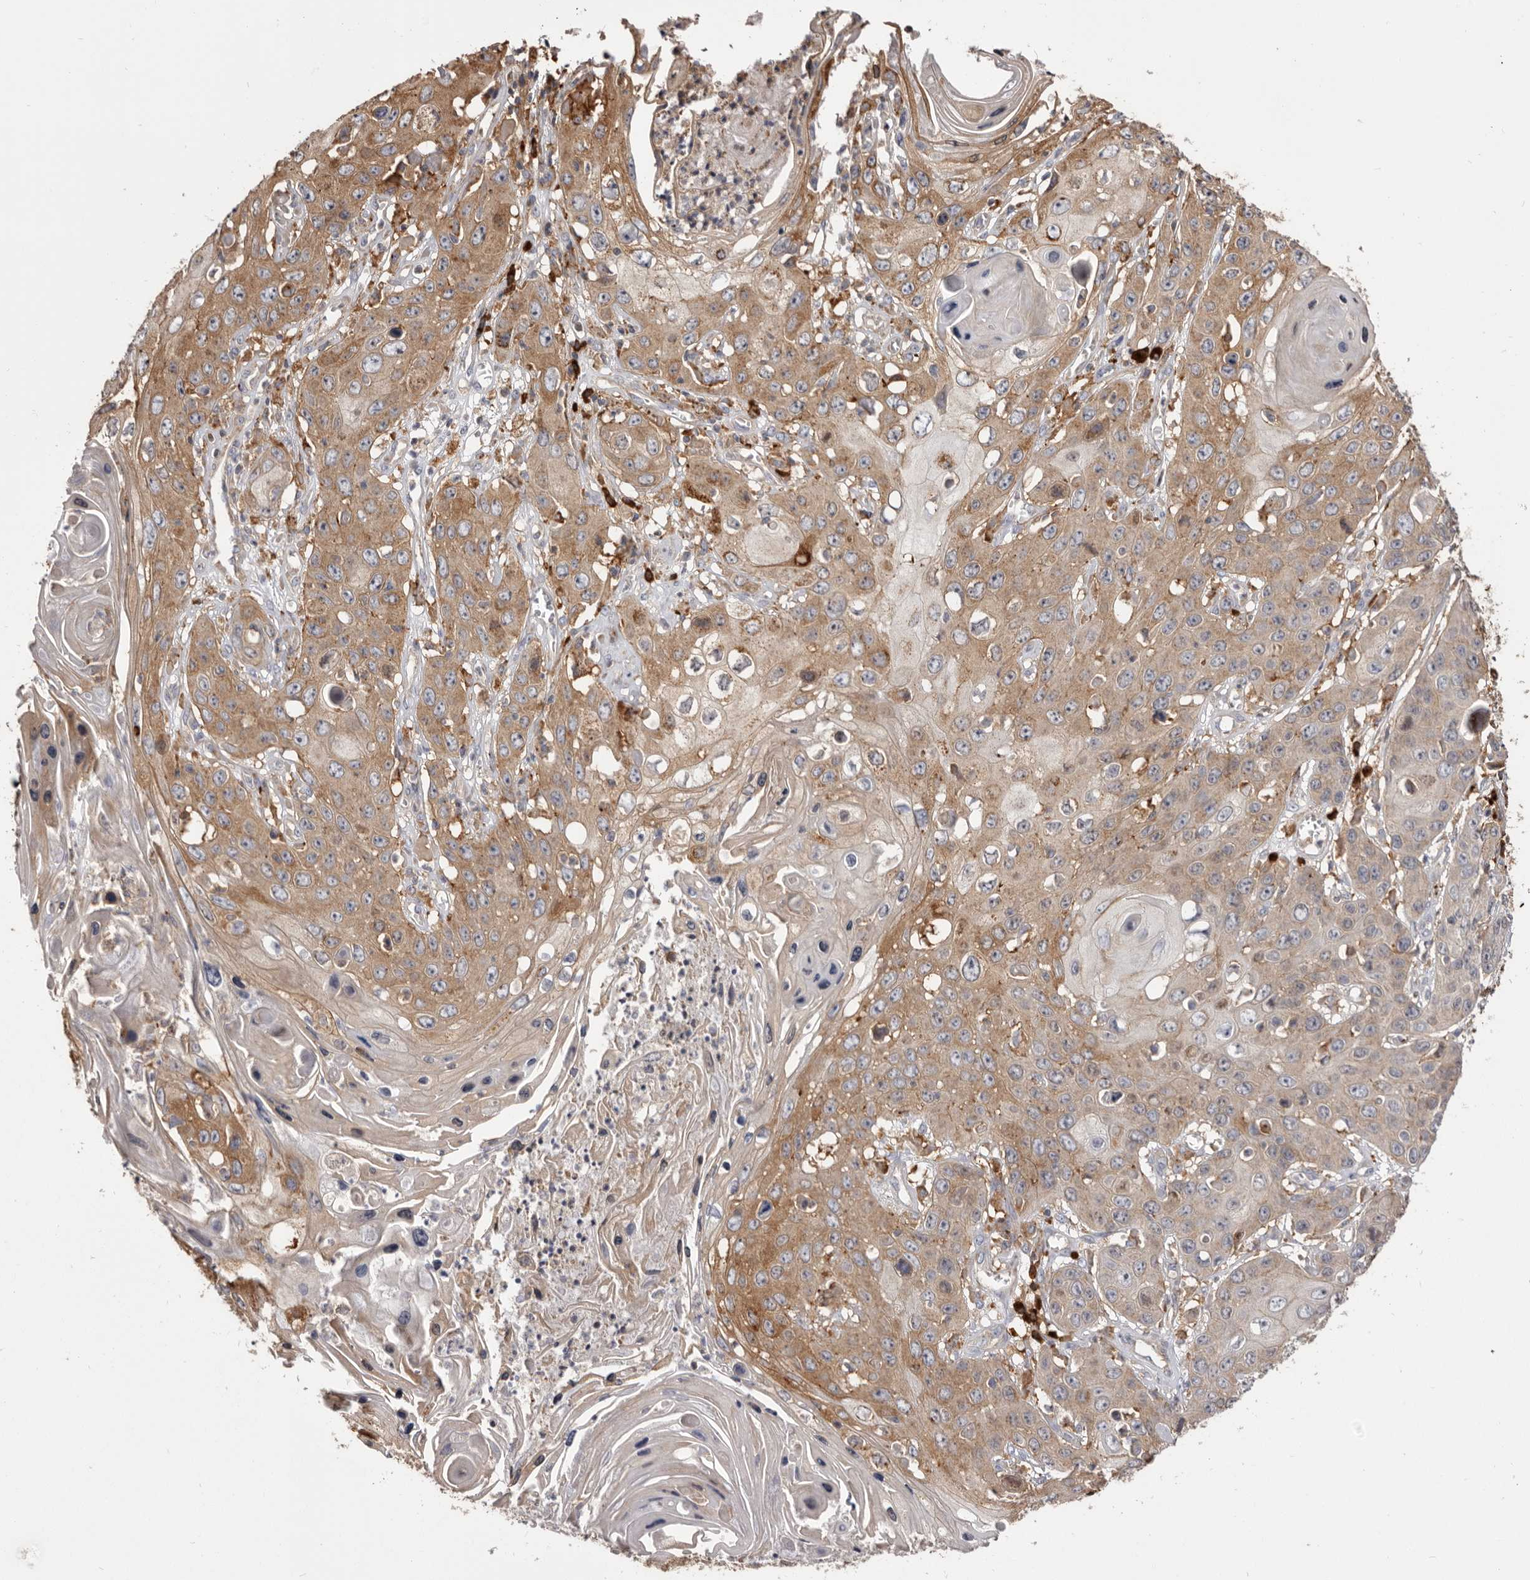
{"staining": {"intensity": "moderate", "quantity": ">75%", "location": "cytoplasmic/membranous"}, "tissue": "skin cancer", "cell_type": "Tumor cells", "image_type": "cancer", "snomed": [{"axis": "morphology", "description": "Squamous cell carcinoma, NOS"}, {"axis": "topography", "description": "Skin"}], "caption": "Skin cancer was stained to show a protein in brown. There is medium levels of moderate cytoplasmic/membranous positivity in approximately >75% of tumor cells.", "gene": "TPD52", "patient": {"sex": "male", "age": 55}}